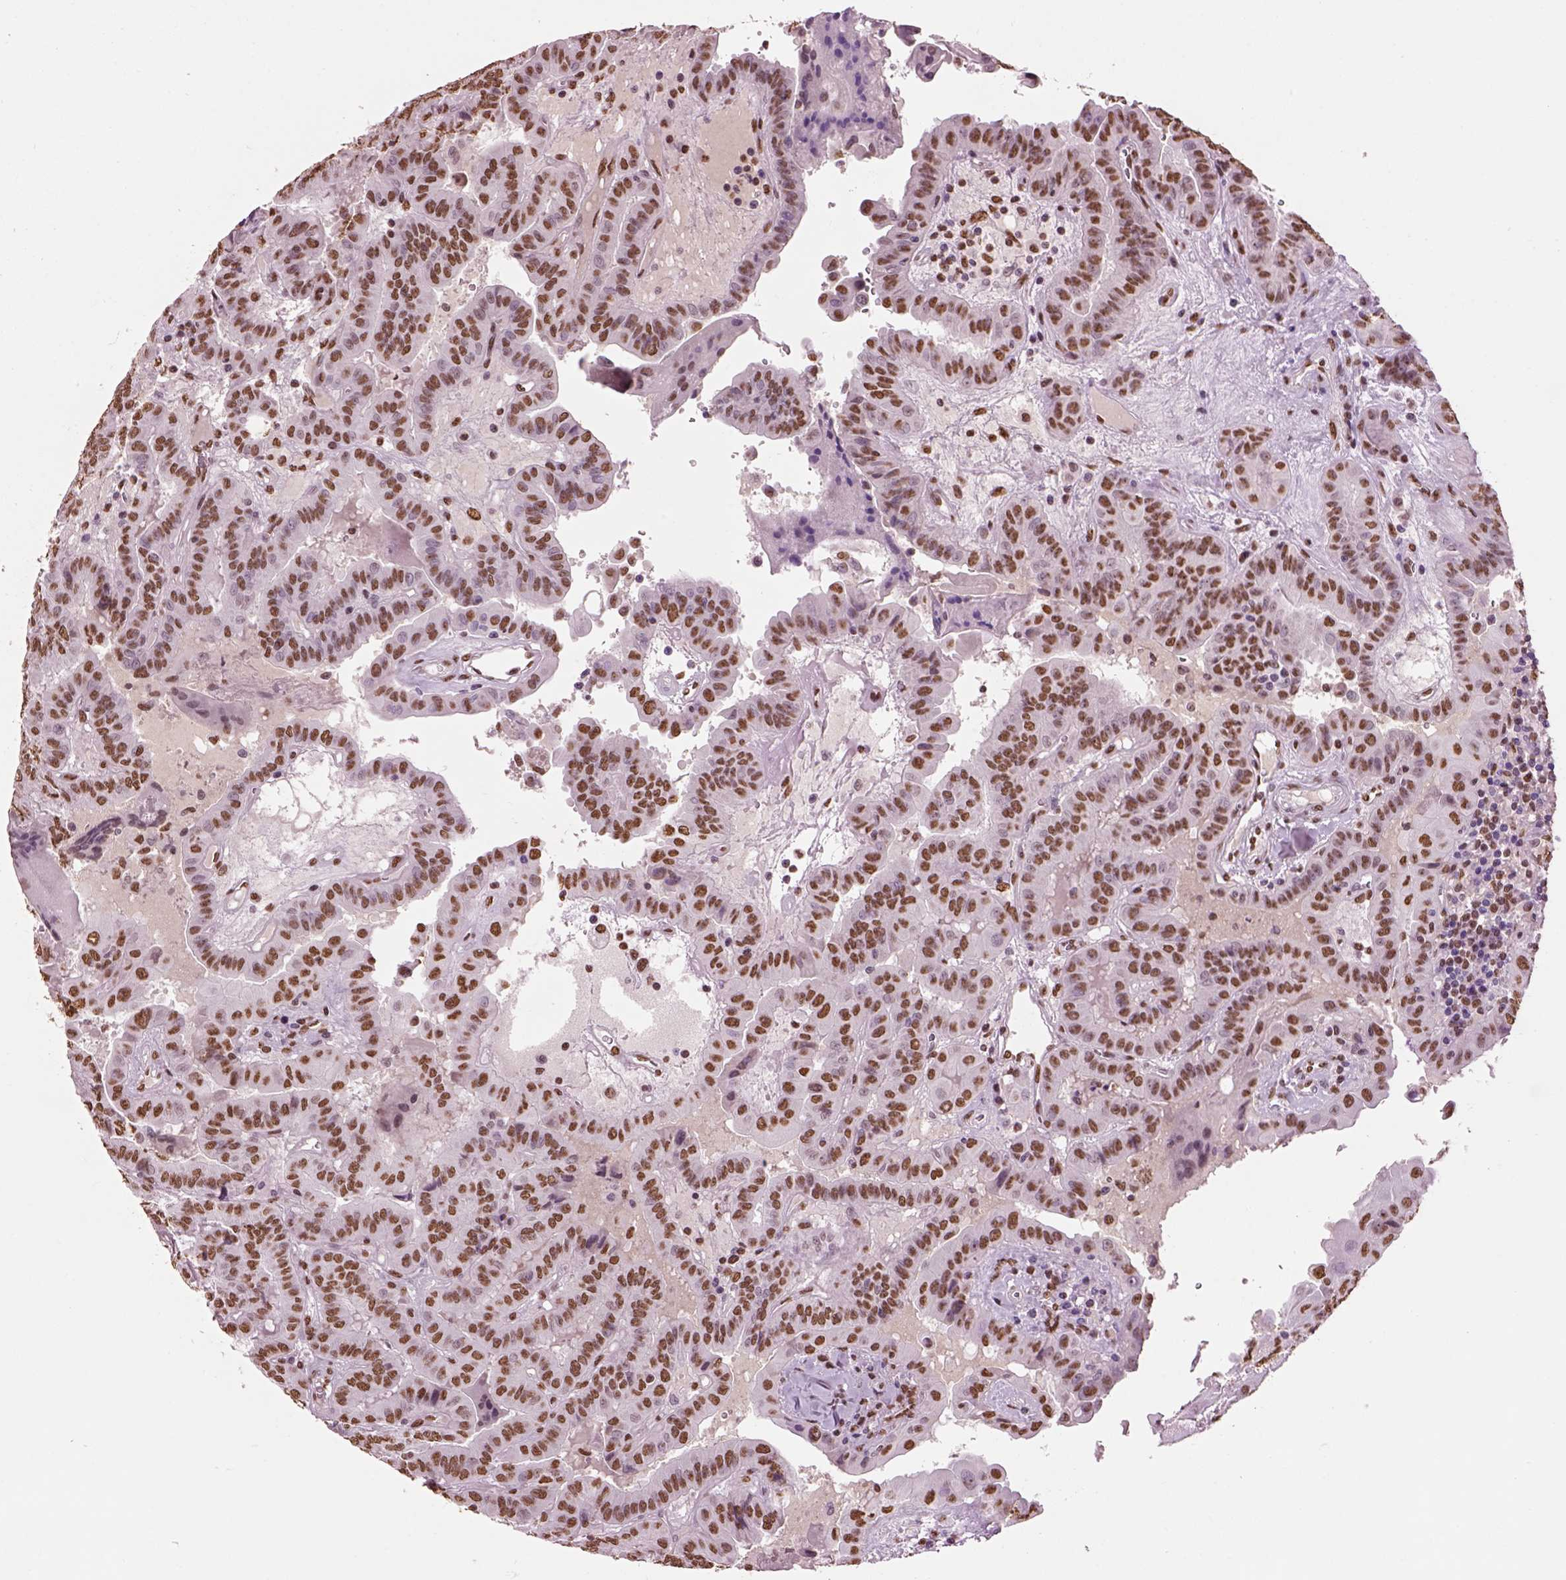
{"staining": {"intensity": "moderate", "quantity": ">75%", "location": "nuclear"}, "tissue": "thyroid cancer", "cell_type": "Tumor cells", "image_type": "cancer", "snomed": [{"axis": "morphology", "description": "Papillary adenocarcinoma, NOS"}, {"axis": "topography", "description": "Thyroid gland"}], "caption": "IHC staining of thyroid papillary adenocarcinoma, which exhibits medium levels of moderate nuclear positivity in about >75% of tumor cells indicating moderate nuclear protein positivity. The staining was performed using DAB (3,3'-diaminobenzidine) (brown) for protein detection and nuclei were counterstained in hematoxylin (blue).", "gene": "DDX3X", "patient": {"sex": "female", "age": 37}}